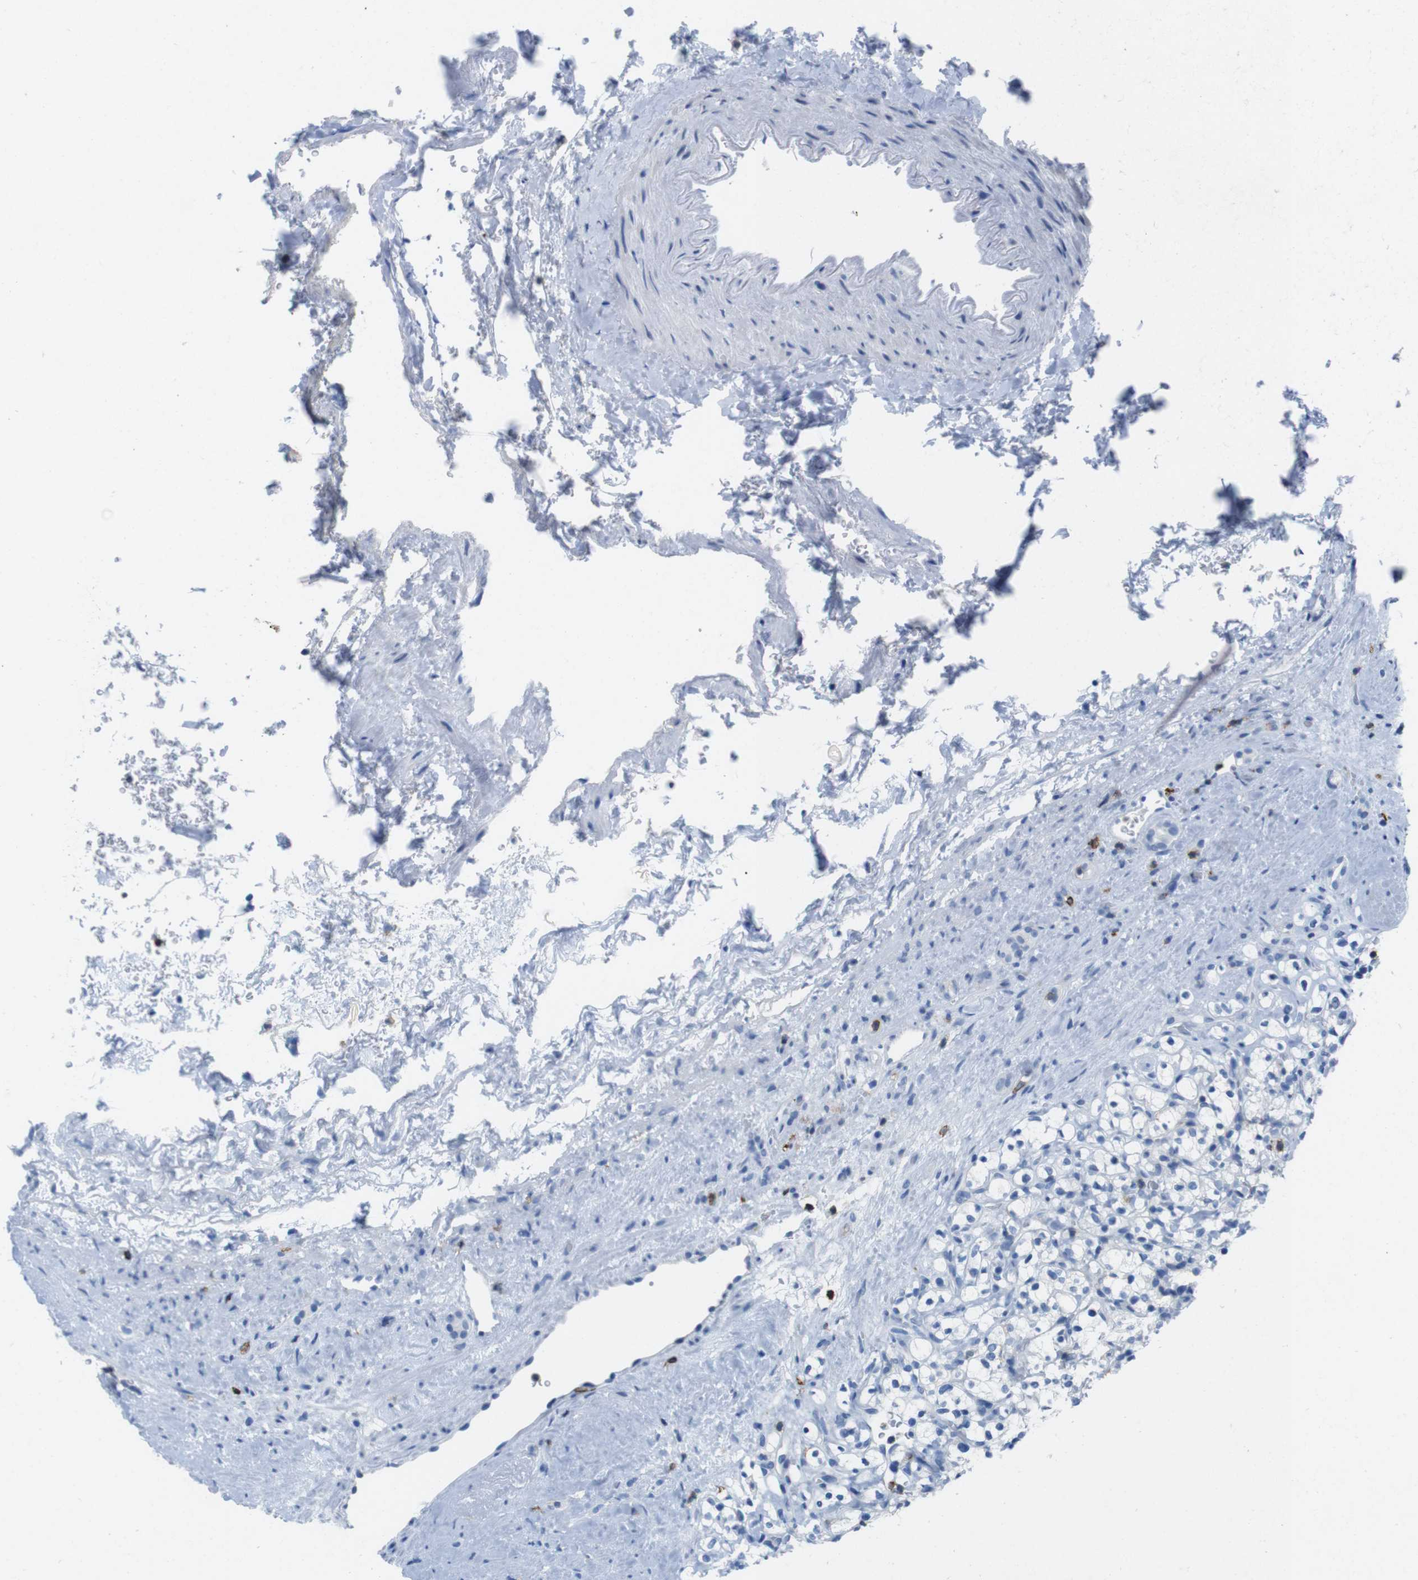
{"staining": {"intensity": "negative", "quantity": "none", "location": "none"}, "tissue": "renal cancer", "cell_type": "Tumor cells", "image_type": "cancer", "snomed": [{"axis": "morphology", "description": "Normal tissue, NOS"}, {"axis": "morphology", "description": "Adenocarcinoma, NOS"}, {"axis": "topography", "description": "Kidney"}], "caption": "Tumor cells show no significant protein expression in renal adenocarcinoma.", "gene": "CD5", "patient": {"sex": "female", "age": 72}}